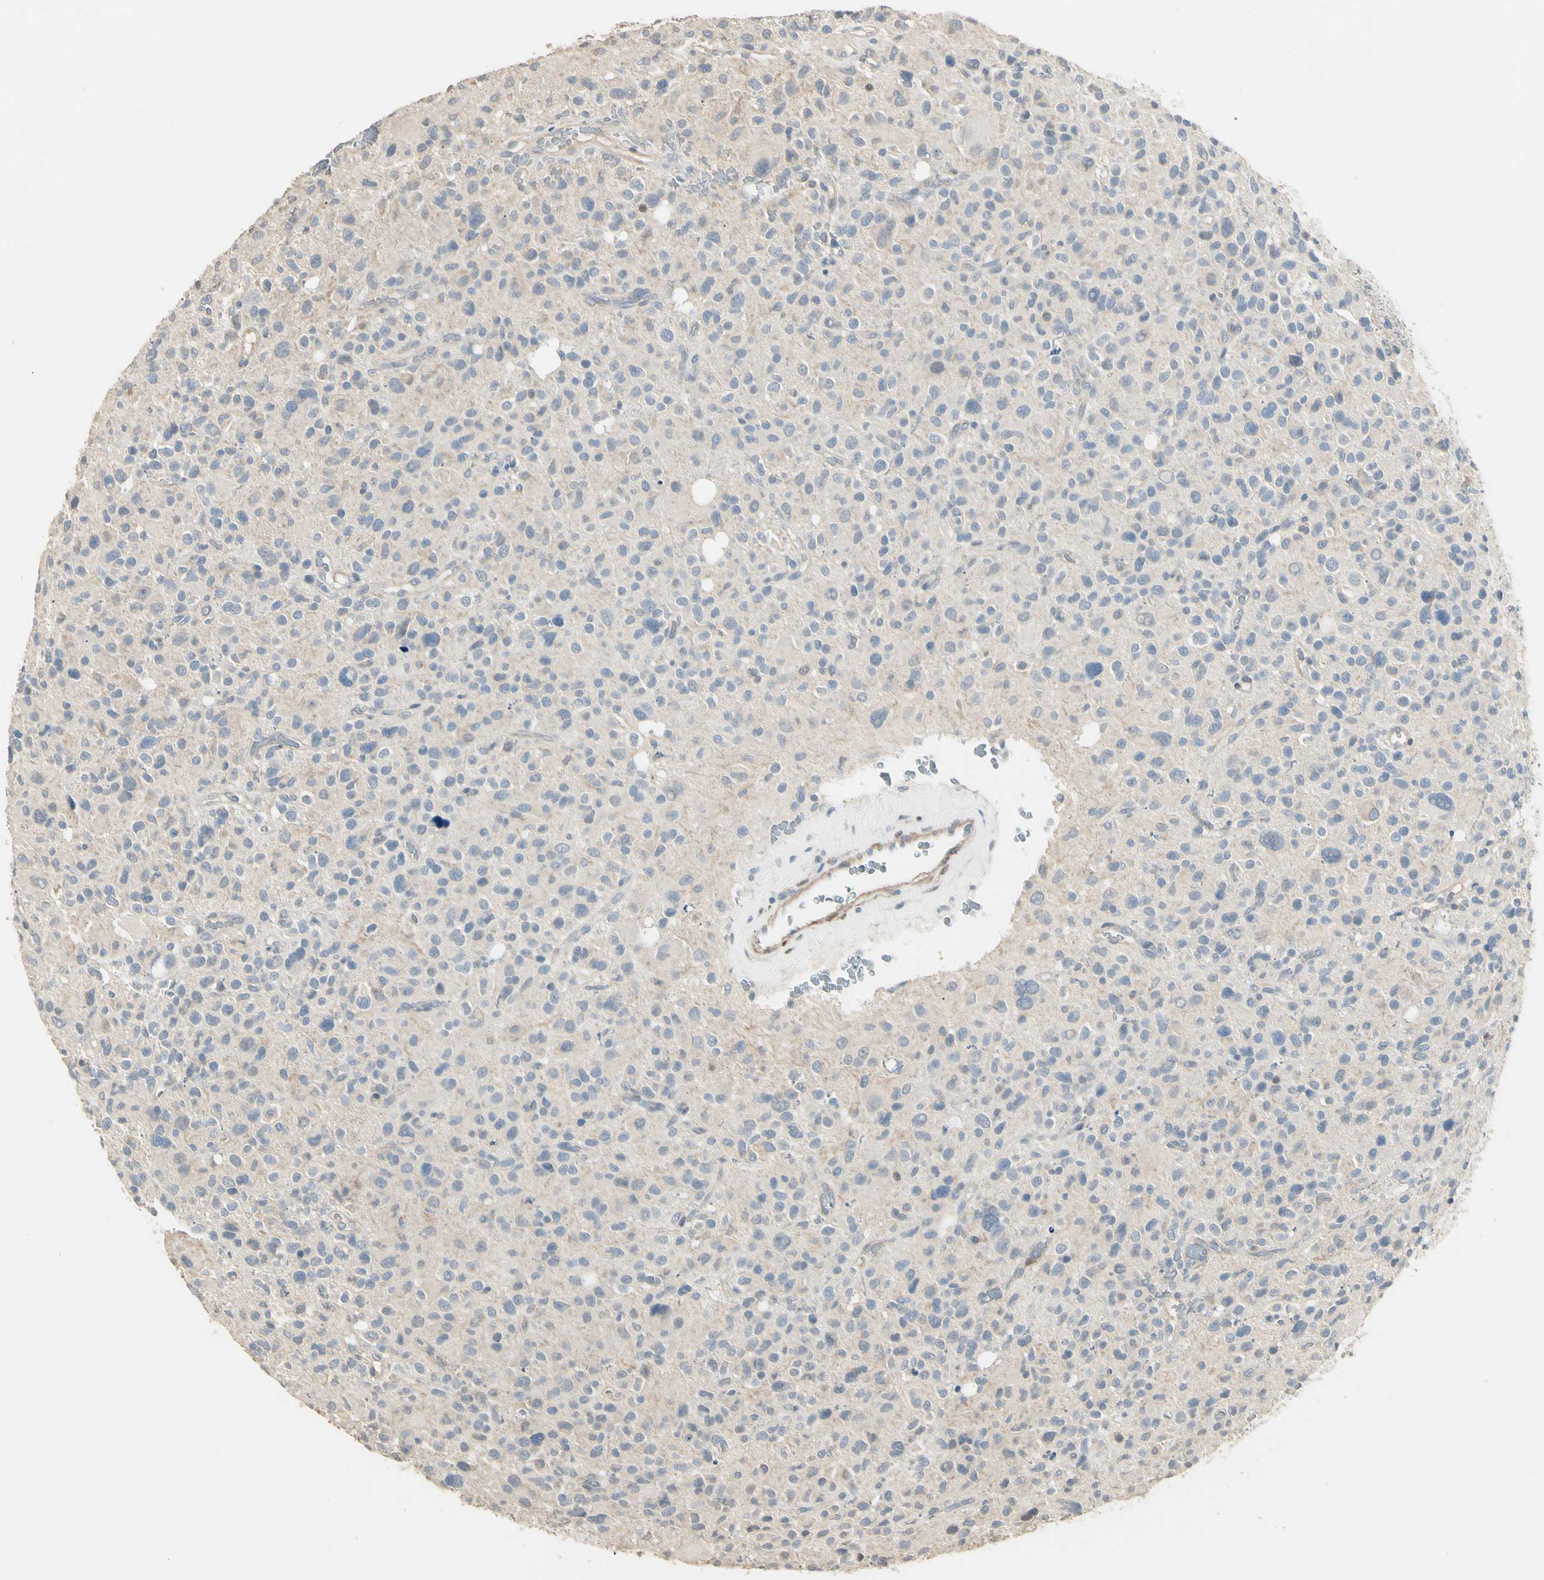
{"staining": {"intensity": "negative", "quantity": "none", "location": "none"}, "tissue": "glioma", "cell_type": "Tumor cells", "image_type": "cancer", "snomed": [{"axis": "morphology", "description": "Glioma, malignant, High grade"}, {"axis": "topography", "description": "Brain"}], "caption": "Malignant glioma (high-grade) was stained to show a protein in brown. There is no significant staining in tumor cells.", "gene": "GNE", "patient": {"sex": "male", "age": 48}}